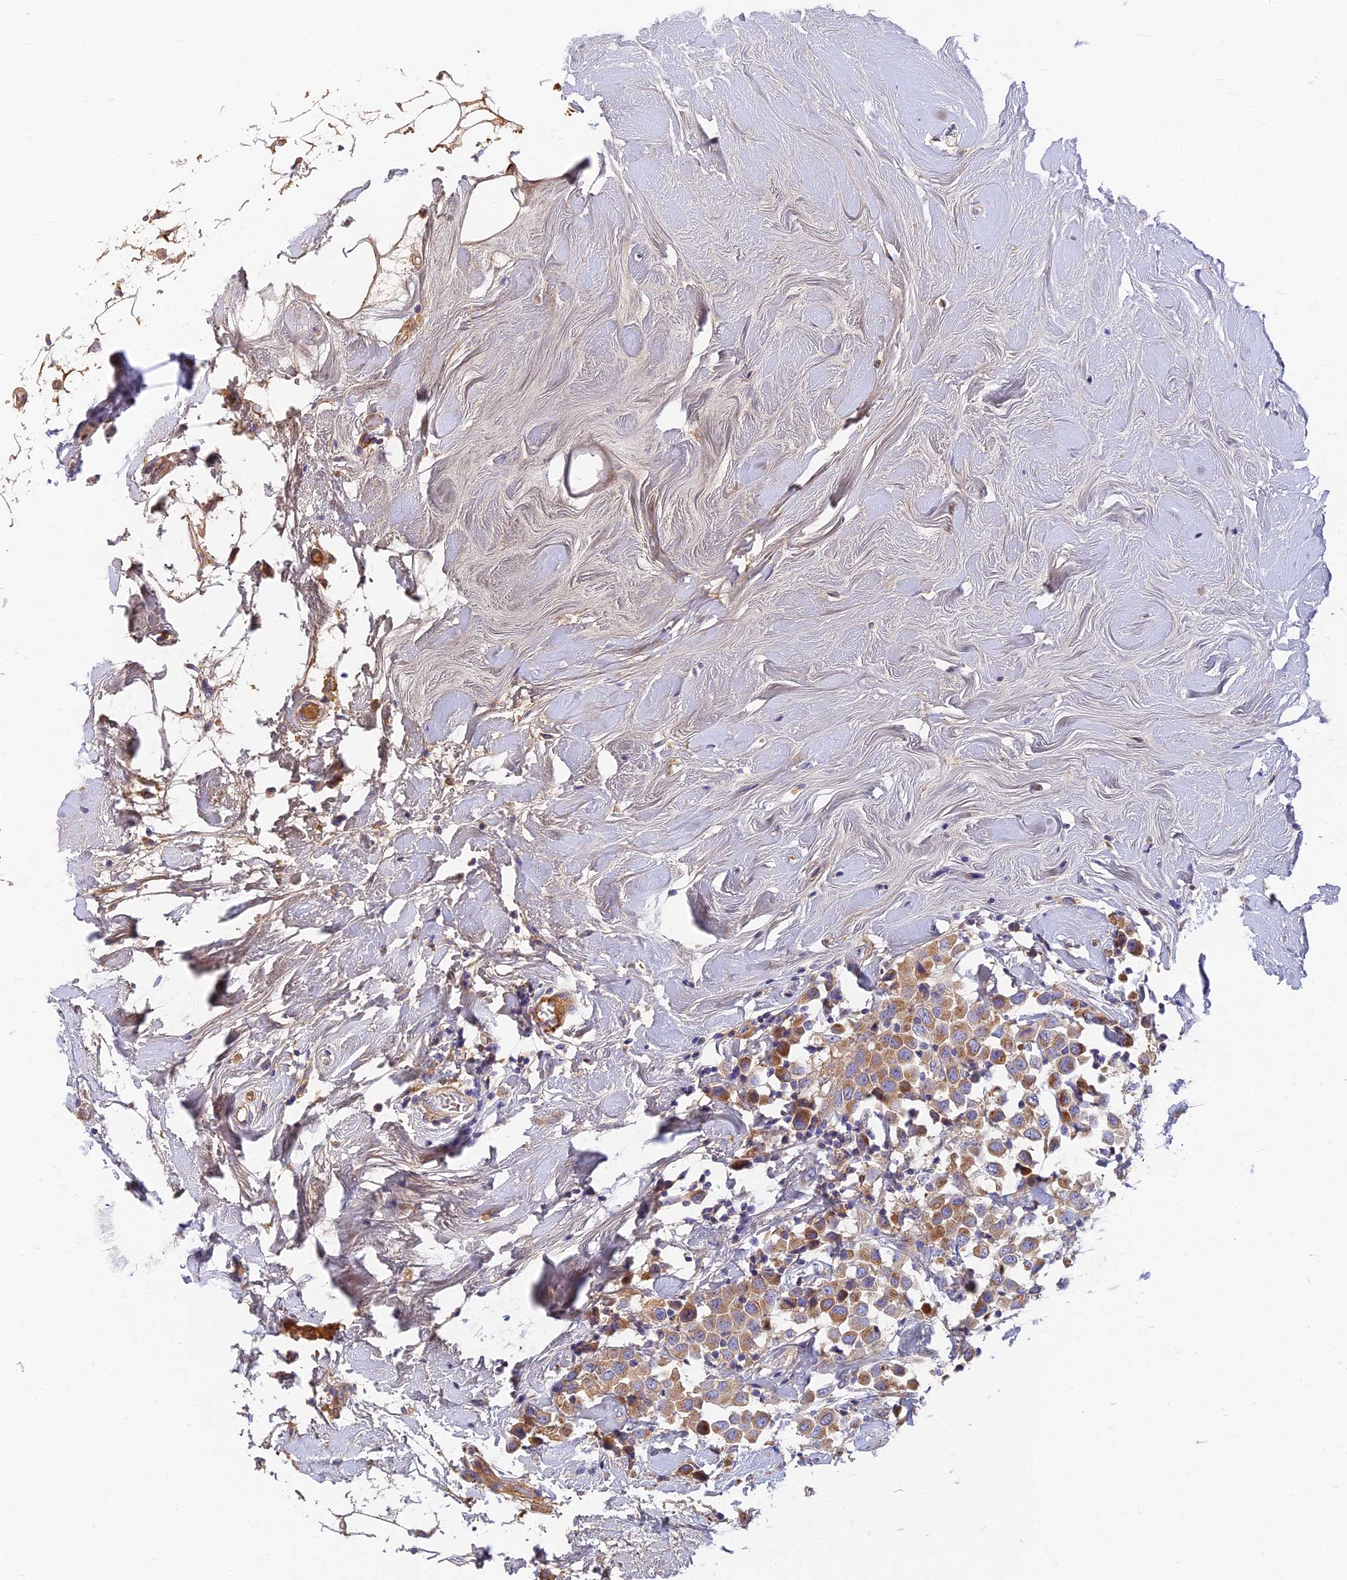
{"staining": {"intensity": "moderate", "quantity": ">75%", "location": "cytoplasmic/membranous"}, "tissue": "breast cancer", "cell_type": "Tumor cells", "image_type": "cancer", "snomed": [{"axis": "morphology", "description": "Duct carcinoma"}, {"axis": "topography", "description": "Breast"}], "caption": "An image of breast infiltrating ductal carcinoma stained for a protein reveals moderate cytoplasmic/membranous brown staining in tumor cells. The staining was performed using DAB, with brown indicating positive protein expression. Nuclei are stained blue with hematoxylin.", "gene": "MROH1", "patient": {"sex": "female", "age": 61}}